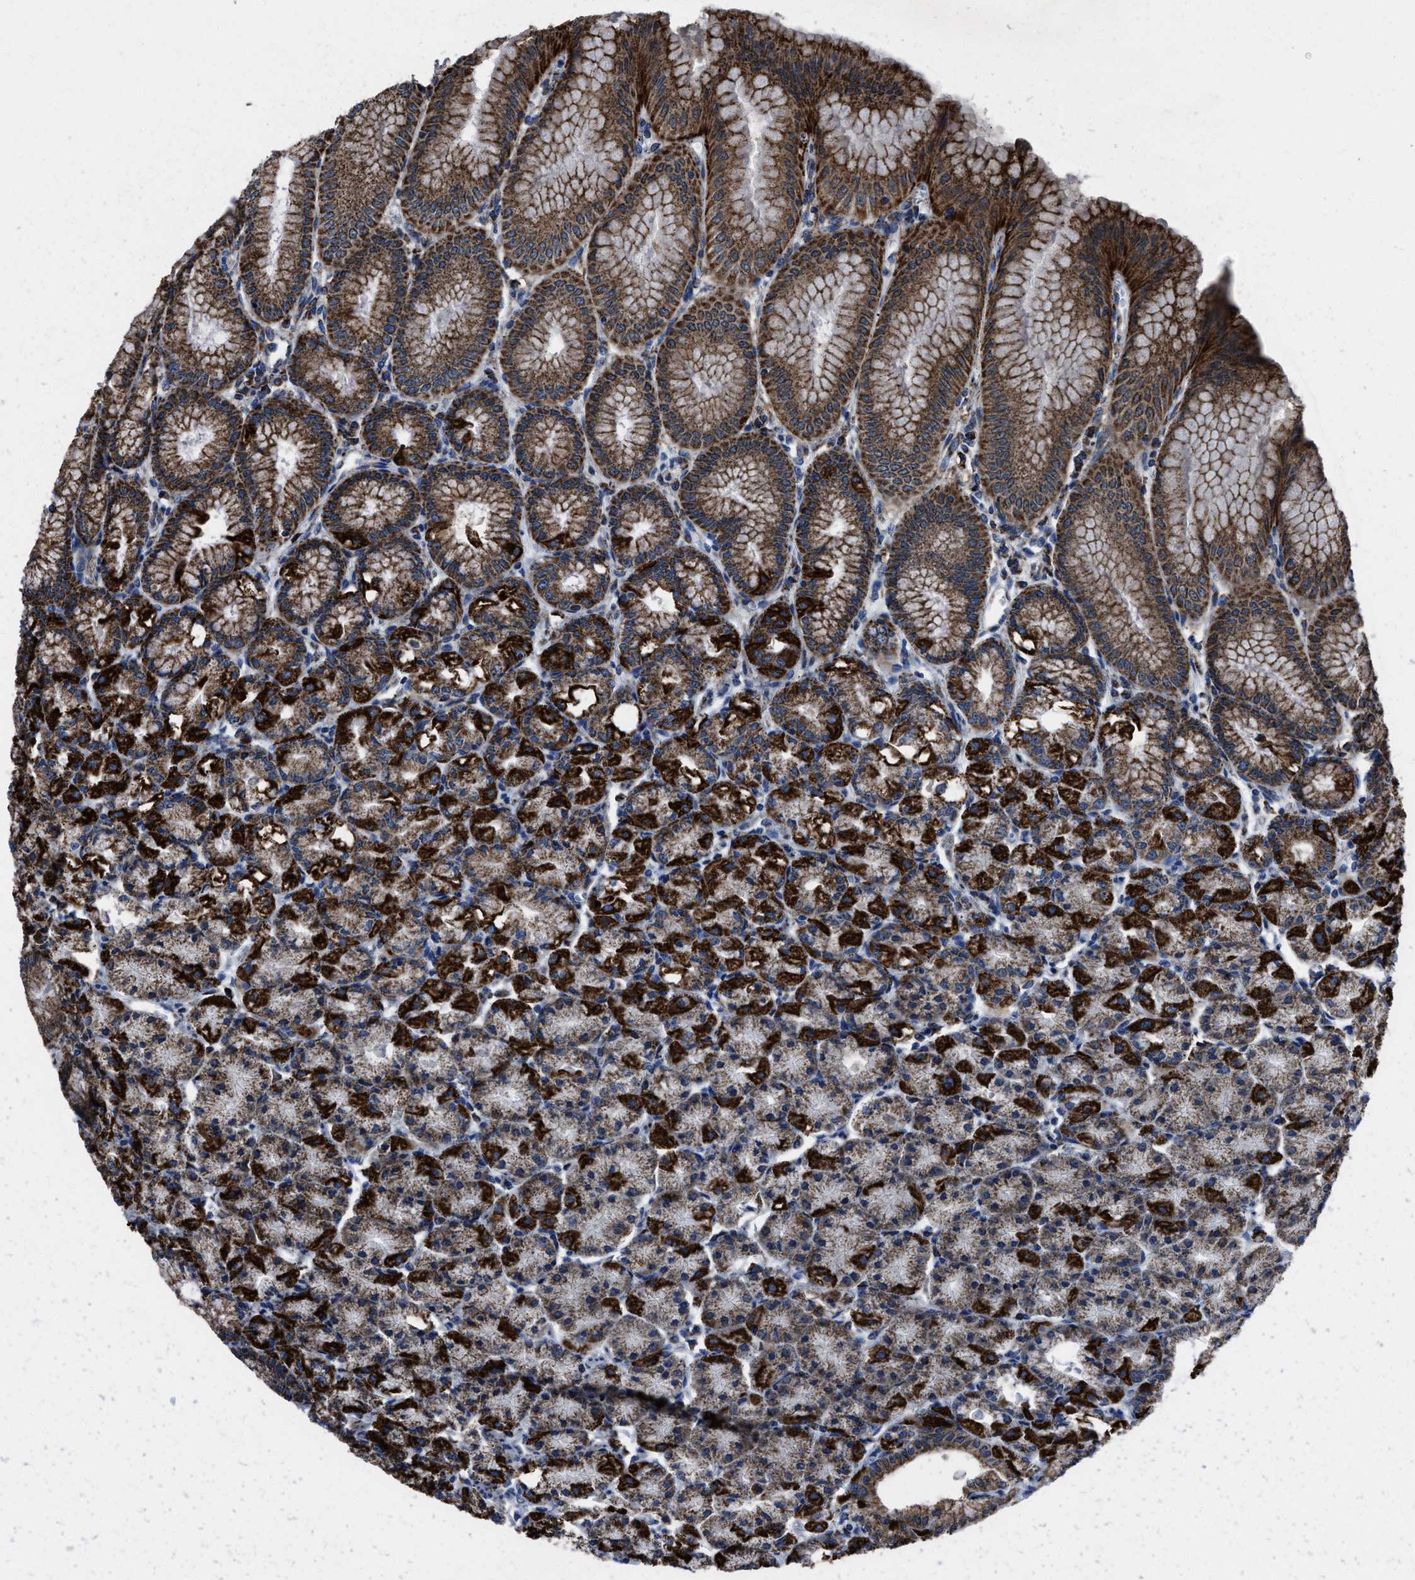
{"staining": {"intensity": "strong", "quantity": ">75%", "location": "cytoplasmic/membranous"}, "tissue": "stomach", "cell_type": "Glandular cells", "image_type": "normal", "snomed": [{"axis": "morphology", "description": "Normal tissue, NOS"}, {"axis": "topography", "description": "Stomach, lower"}], "caption": "Stomach was stained to show a protein in brown. There is high levels of strong cytoplasmic/membranous staining in approximately >75% of glandular cells.", "gene": "NSD3", "patient": {"sex": "male", "age": 71}}